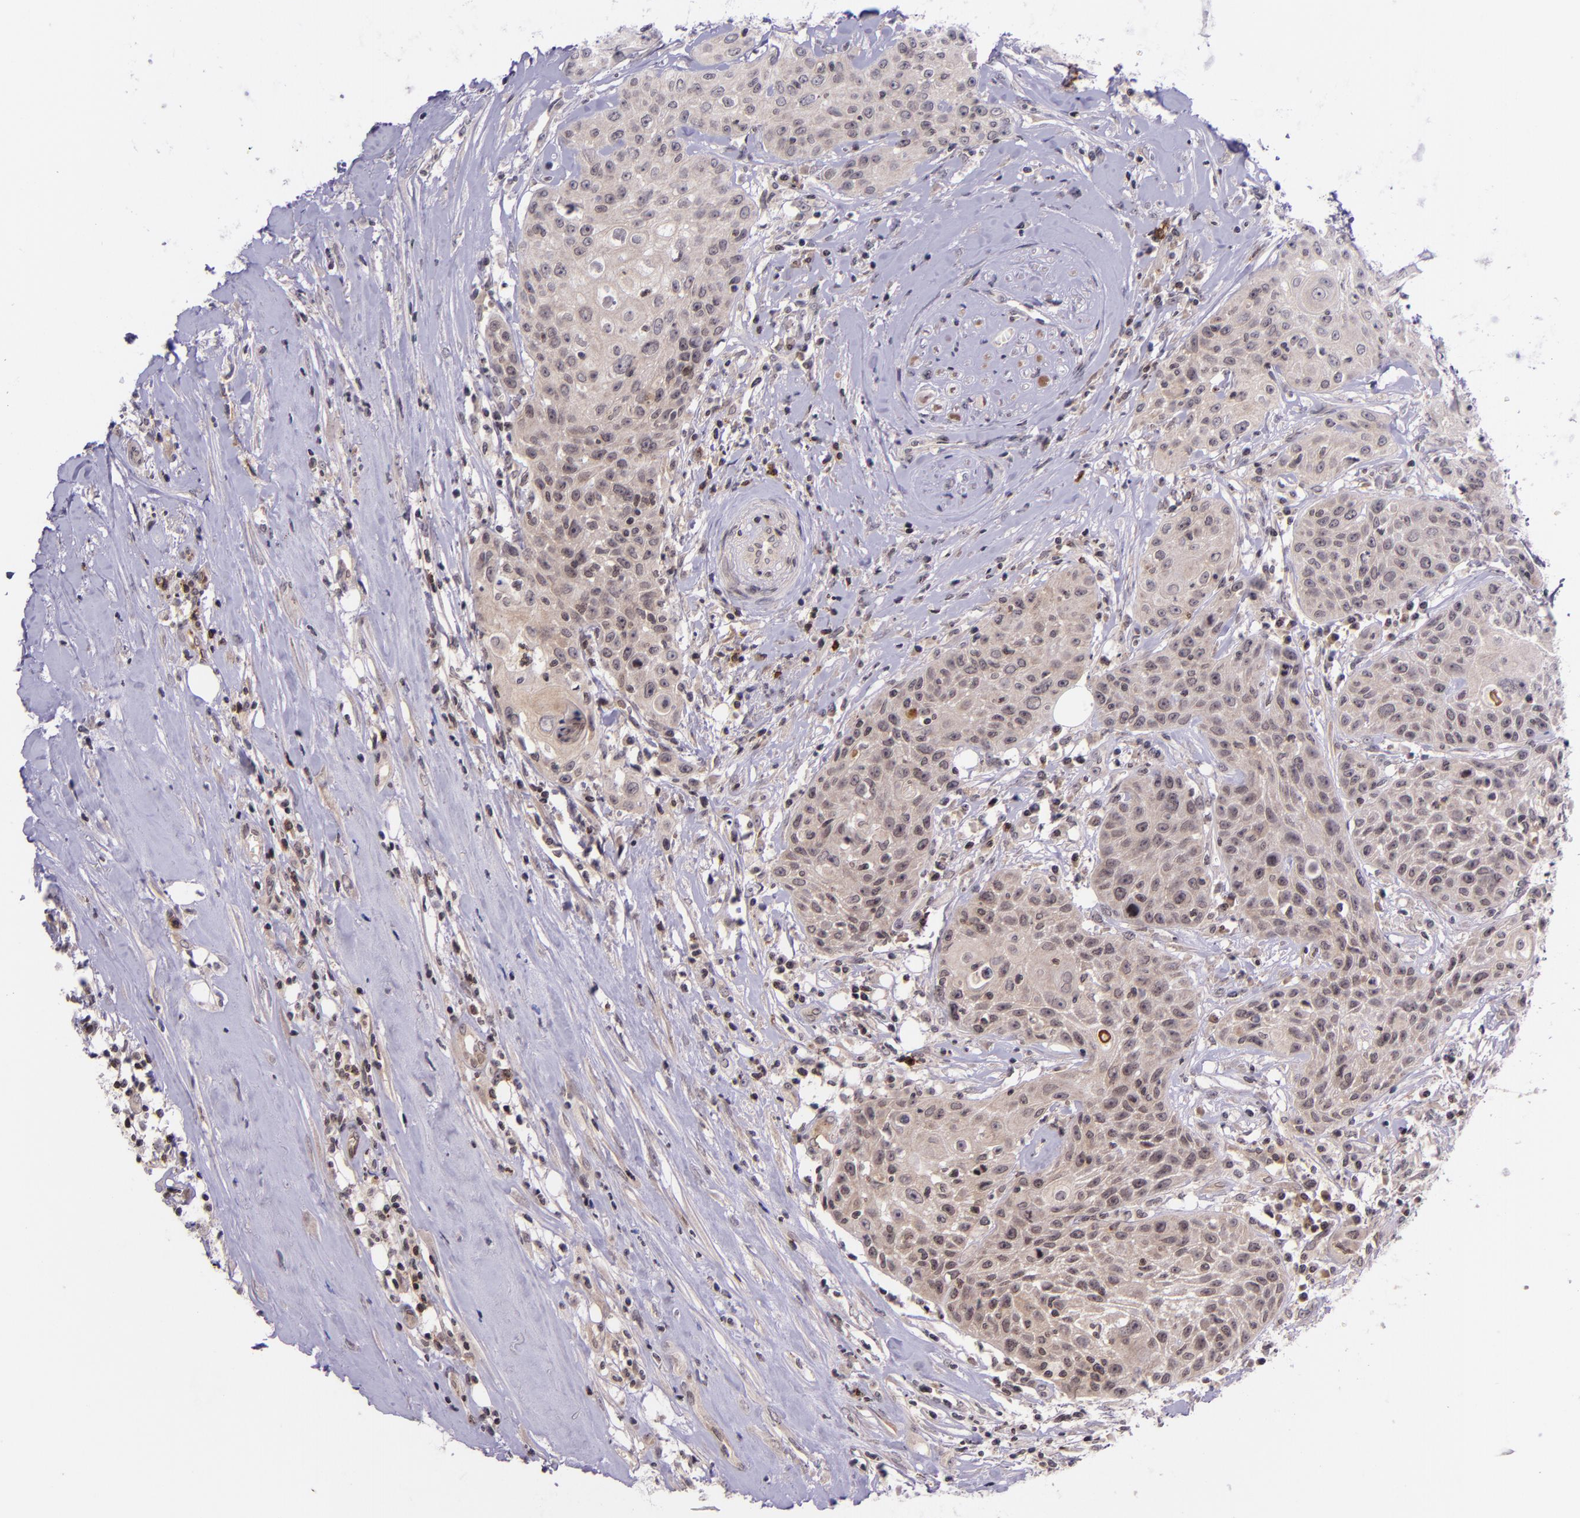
{"staining": {"intensity": "weak", "quantity": ">75%", "location": "cytoplasmic/membranous"}, "tissue": "head and neck cancer", "cell_type": "Tumor cells", "image_type": "cancer", "snomed": [{"axis": "morphology", "description": "Squamous cell carcinoma, NOS"}, {"axis": "topography", "description": "Oral tissue"}, {"axis": "topography", "description": "Head-Neck"}], "caption": "Immunohistochemical staining of squamous cell carcinoma (head and neck) demonstrates low levels of weak cytoplasmic/membranous protein expression in approximately >75% of tumor cells.", "gene": "SELL", "patient": {"sex": "female", "age": 82}}